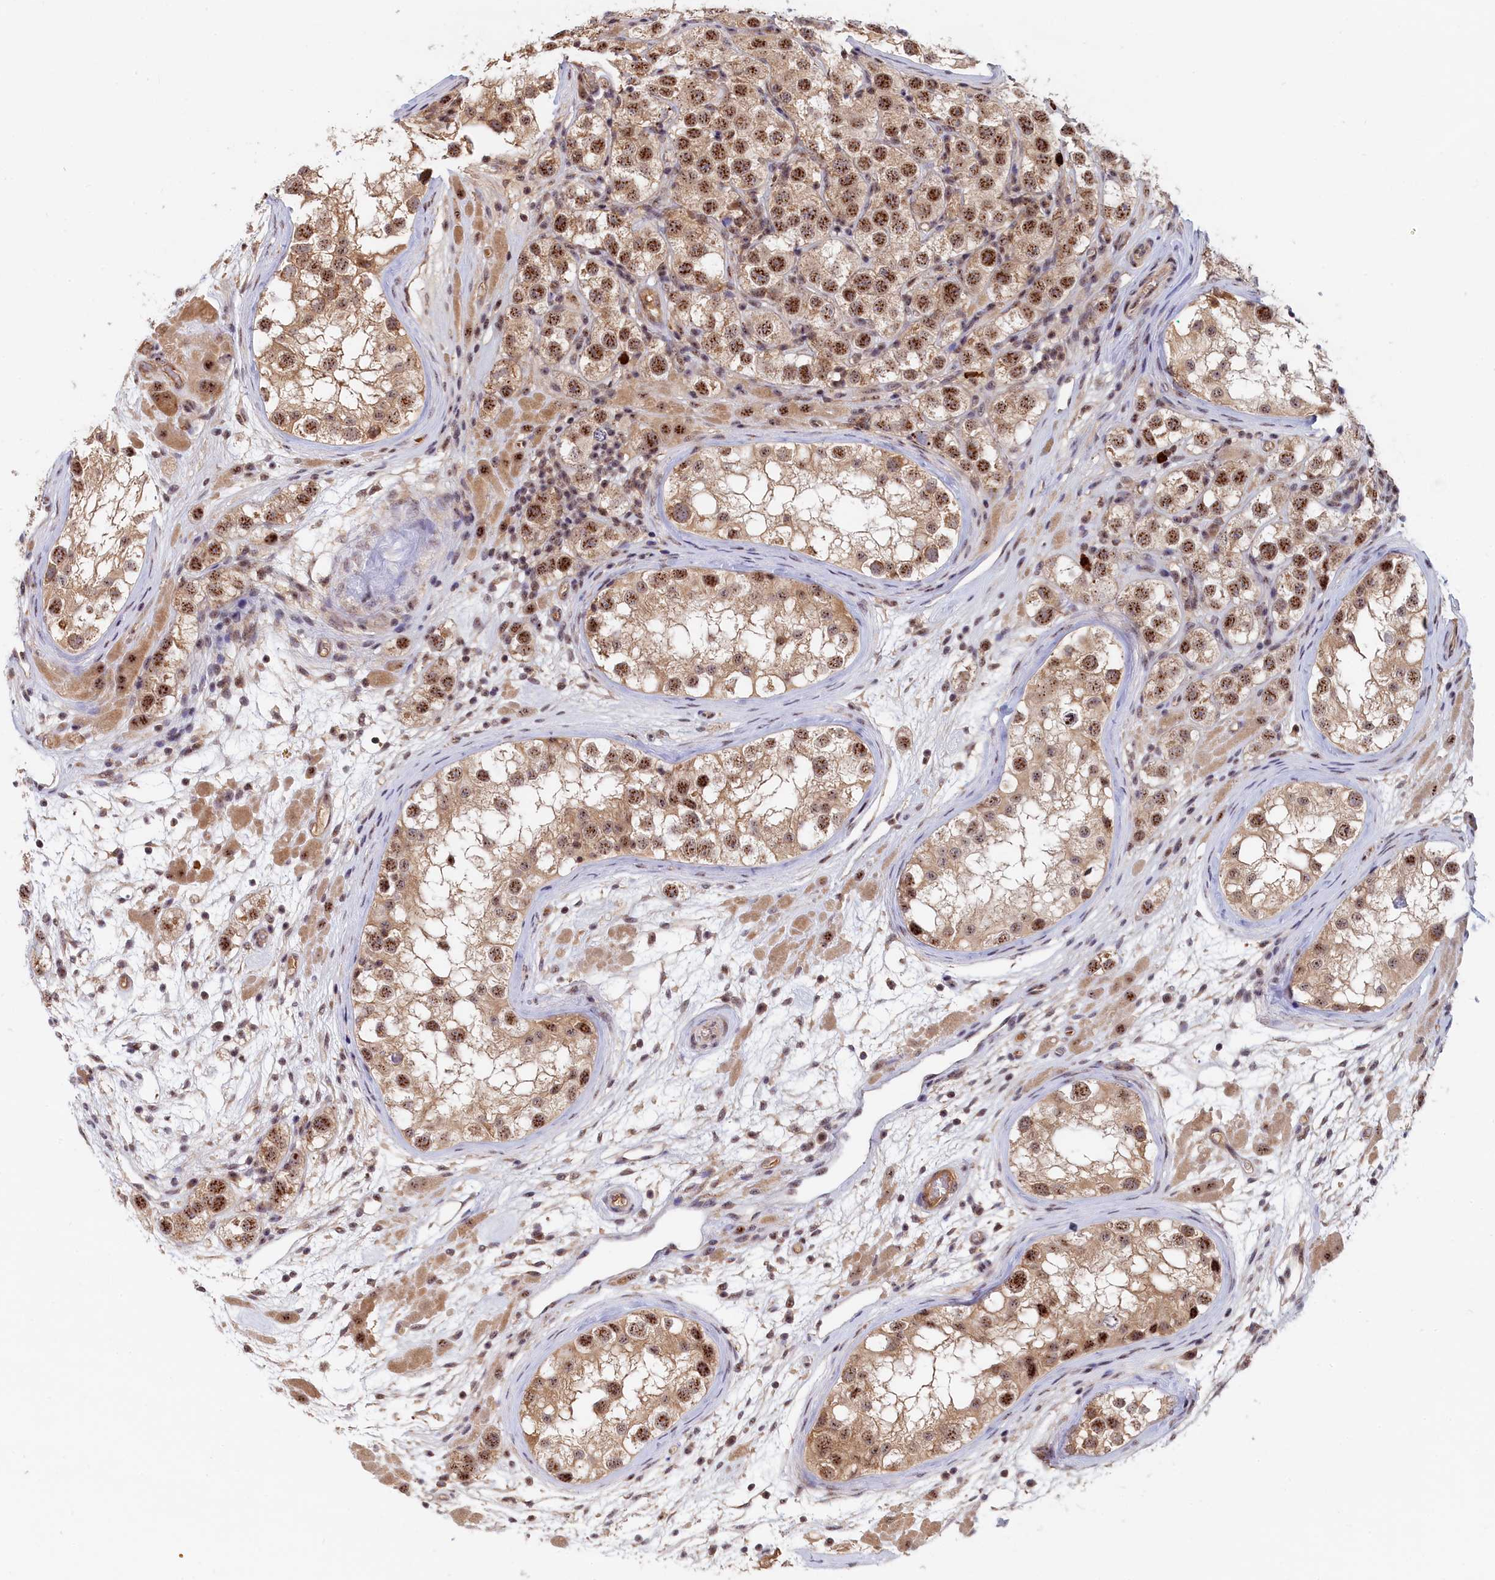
{"staining": {"intensity": "moderate", "quantity": ">75%", "location": "nuclear"}, "tissue": "testis cancer", "cell_type": "Tumor cells", "image_type": "cancer", "snomed": [{"axis": "morphology", "description": "Seminoma, NOS"}, {"axis": "topography", "description": "Testis"}], "caption": "High-magnification brightfield microscopy of seminoma (testis) stained with DAB (3,3'-diaminobenzidine) (brown) and counterstained with hematoxylin (blue). tumor cells exhibit moderate nuclear expression is appreciated in about>75% of cells.", "gene": "TAB1", "patient": {"sex": "male", "age": 28}}